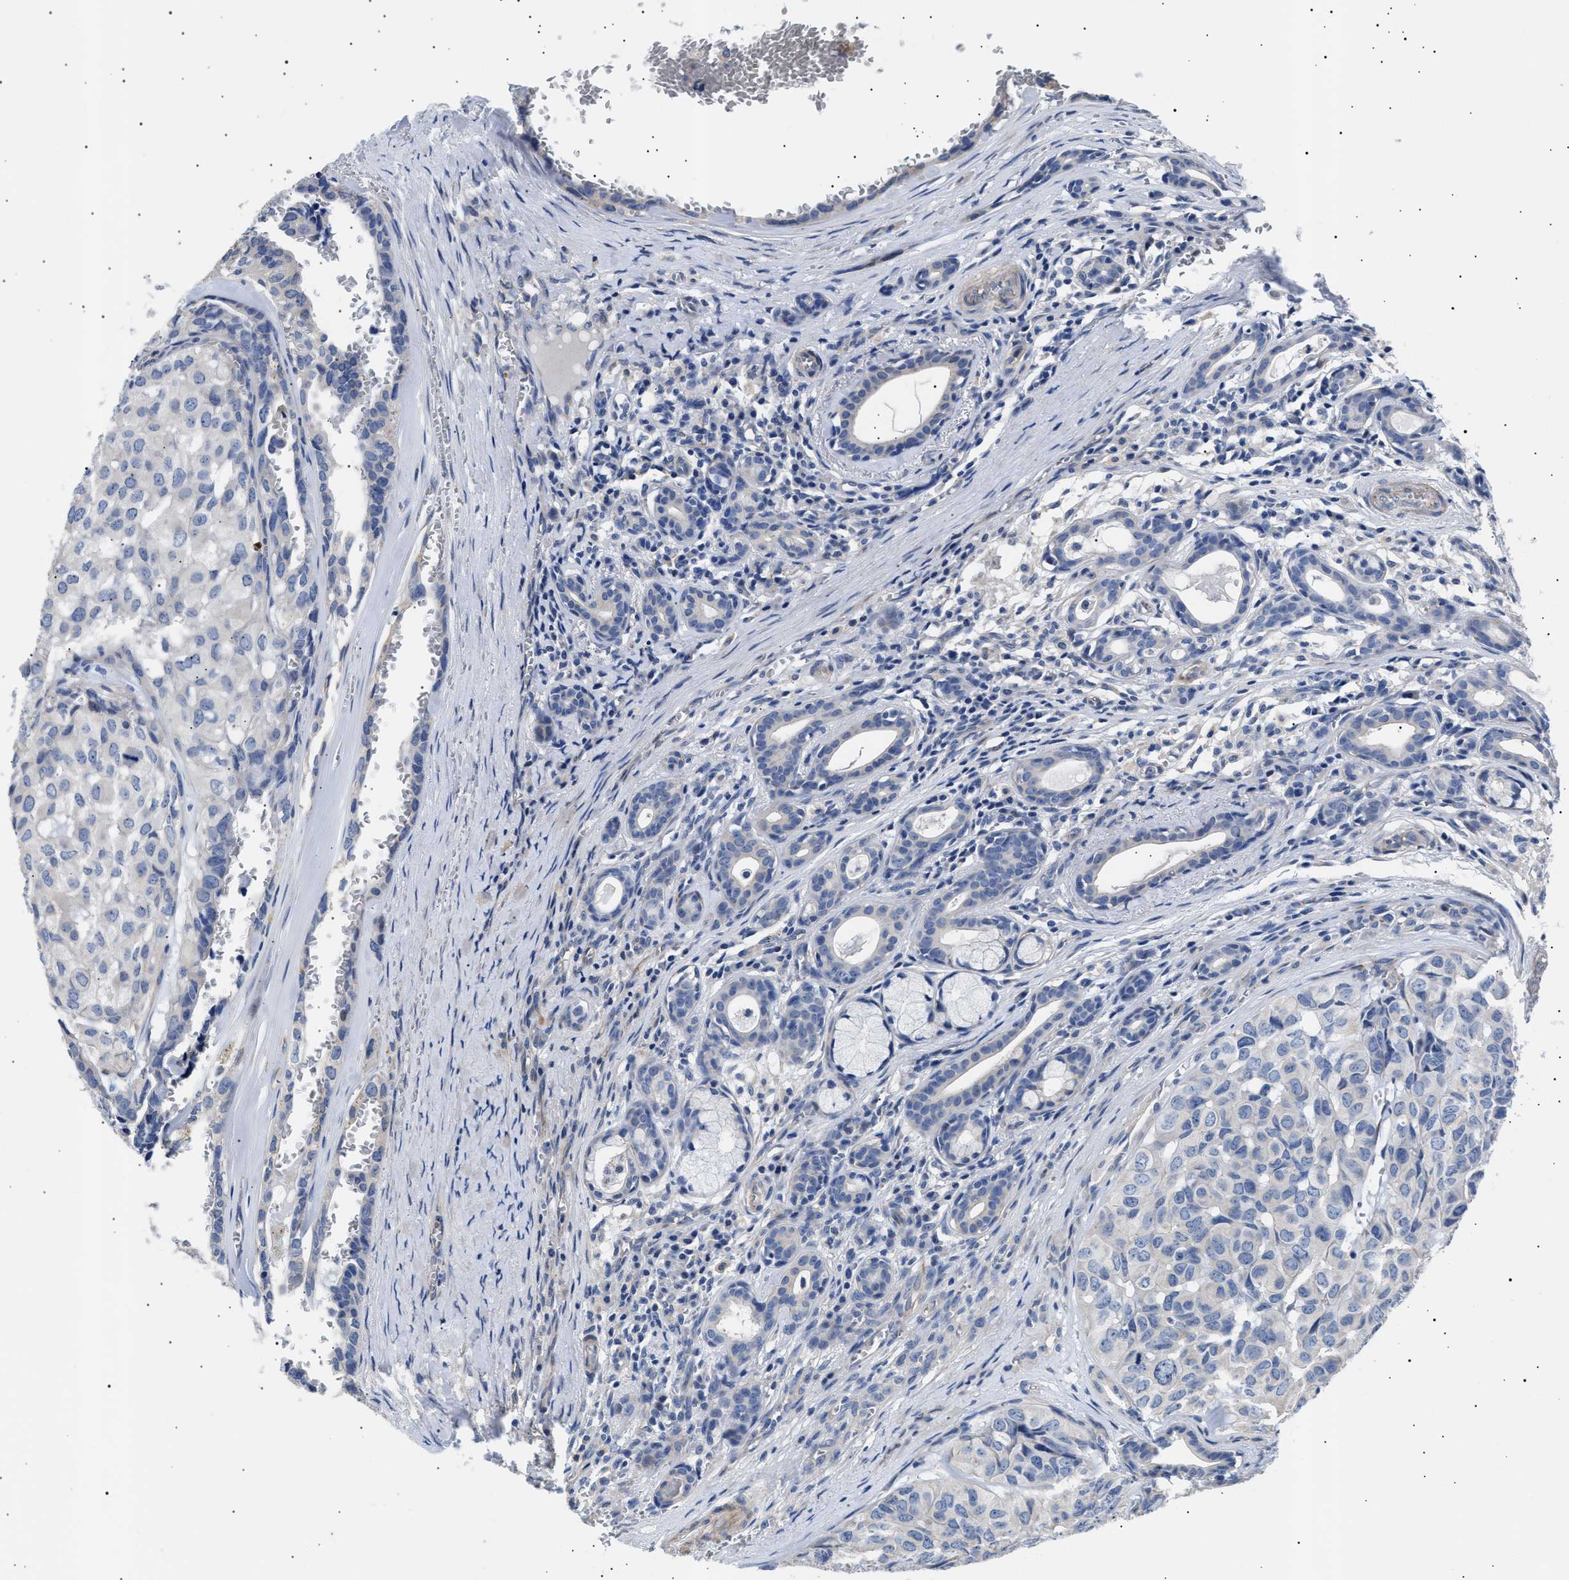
{"staining": {"intensity": "negative", "quantity": "none", "location": "none"}, "tissue": "head and neck cancer", "cell_type": "Tumor cells", "image_type": "cancer", "snomed": [{"axis": "morphology", "description": "Adenocarcinoma, NOS"}, {"axis": "topography", "description": "Salivary gland, NOS"}, {"axis": "topography", "description": "Head-Neck"}], "caption": "There is no significant staining in tumor cells of head and neck cancer (adenocarcinoma).", "gene": "HEMGN", "patient": {"sex": "female", "age": 76}}